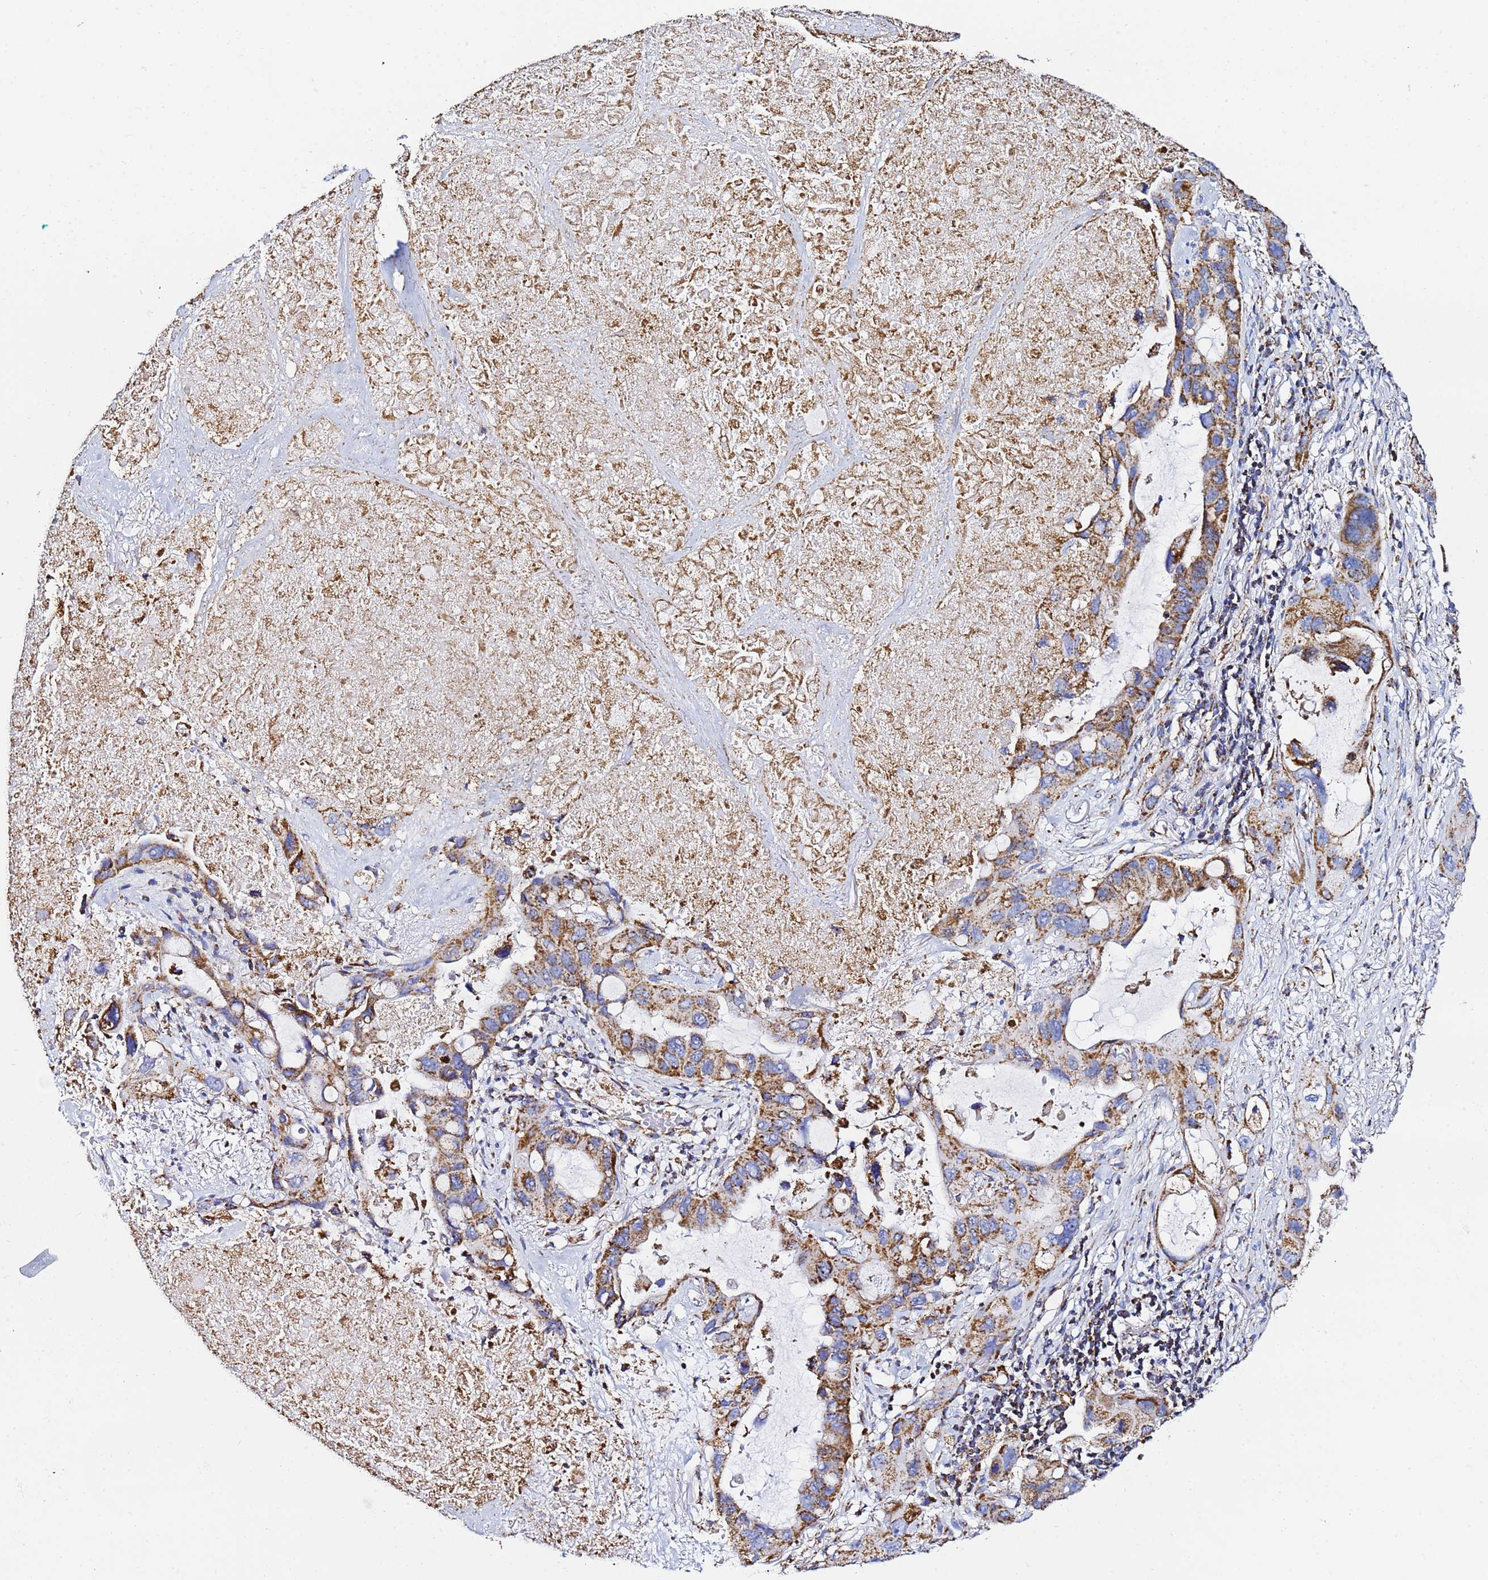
{"staining": {"intensity": "moderate", "quantity": ">75%", "location": "cytoplasmic/membranous"}, "tissue": "lung cancer", "cell_type": "Tumor cells", "image_type": "cancer", "snomed": [{"axis": "morphology", "description": "Squamous cell carcinoma, NOS"}, {"axis": "topography", "description": "Lung"}], "caption": "Squamous cell carcinoma (lung) tissue displays moderate cytoplasmic/membranous positivity in about >75% of tumor cells", "gene": "PHB2", "patient": {"sex": "female", "age": 73}}